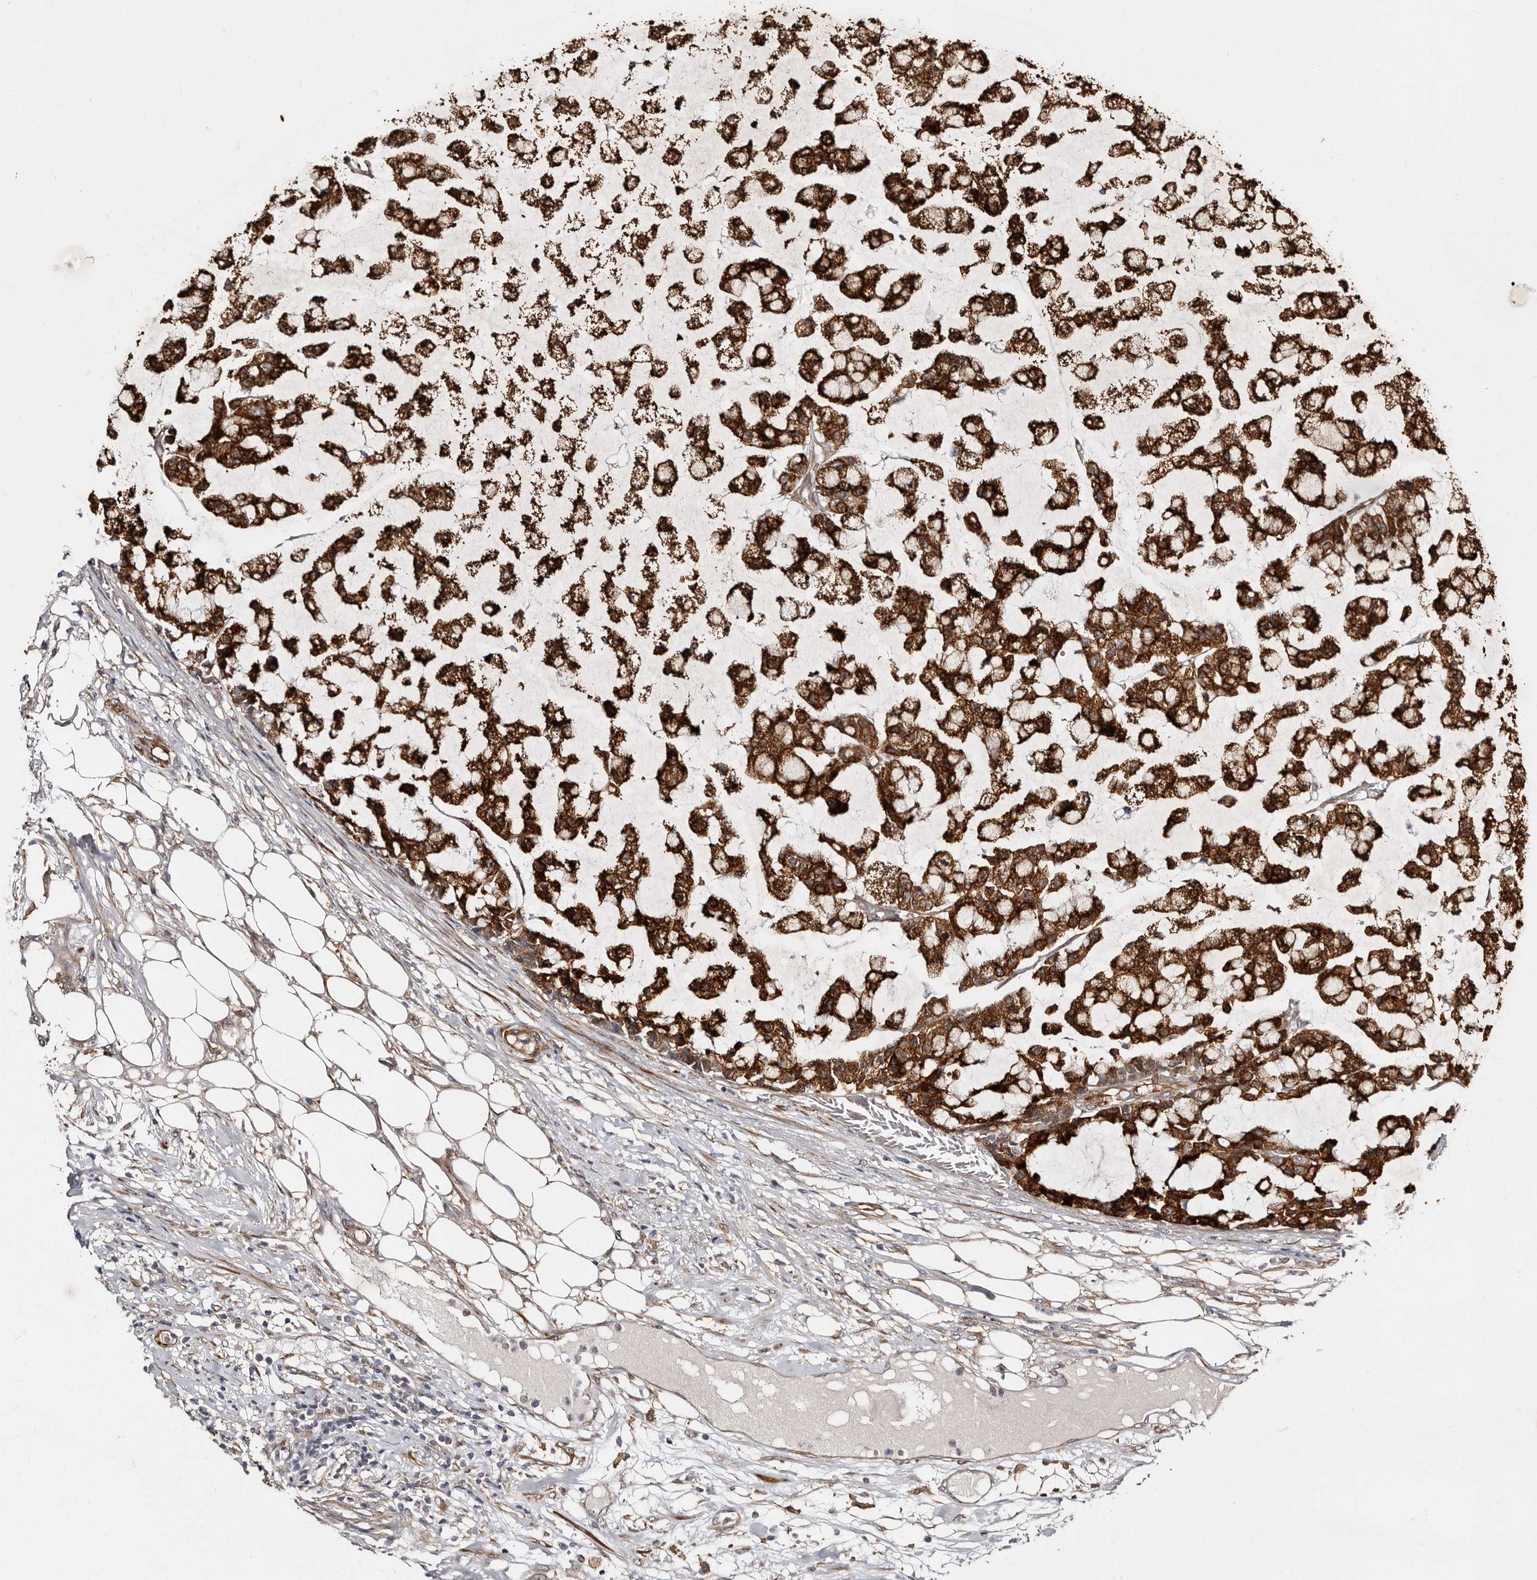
{"staining": {"intensity": "strong", "quantity": ">75%", "location": "cytoplasmic/membranous"}, "tissue": "colorectal cancer", "cell_type": "Tumor cells", "image_type": "cancer", "snomed": [{"axis": "morphology", "description": "Adenocarcinoma, NOS"}, {"axis": "topography", "description": "Colon"}], "caption": "The immunohistochemical stain shows strong cytoplasmic/membranous positivity in tumor cells of colorectal adenocarcinoma tissue.", "gene": "TBC1D22B", "patient": {"sex": "female", "age": 84}}